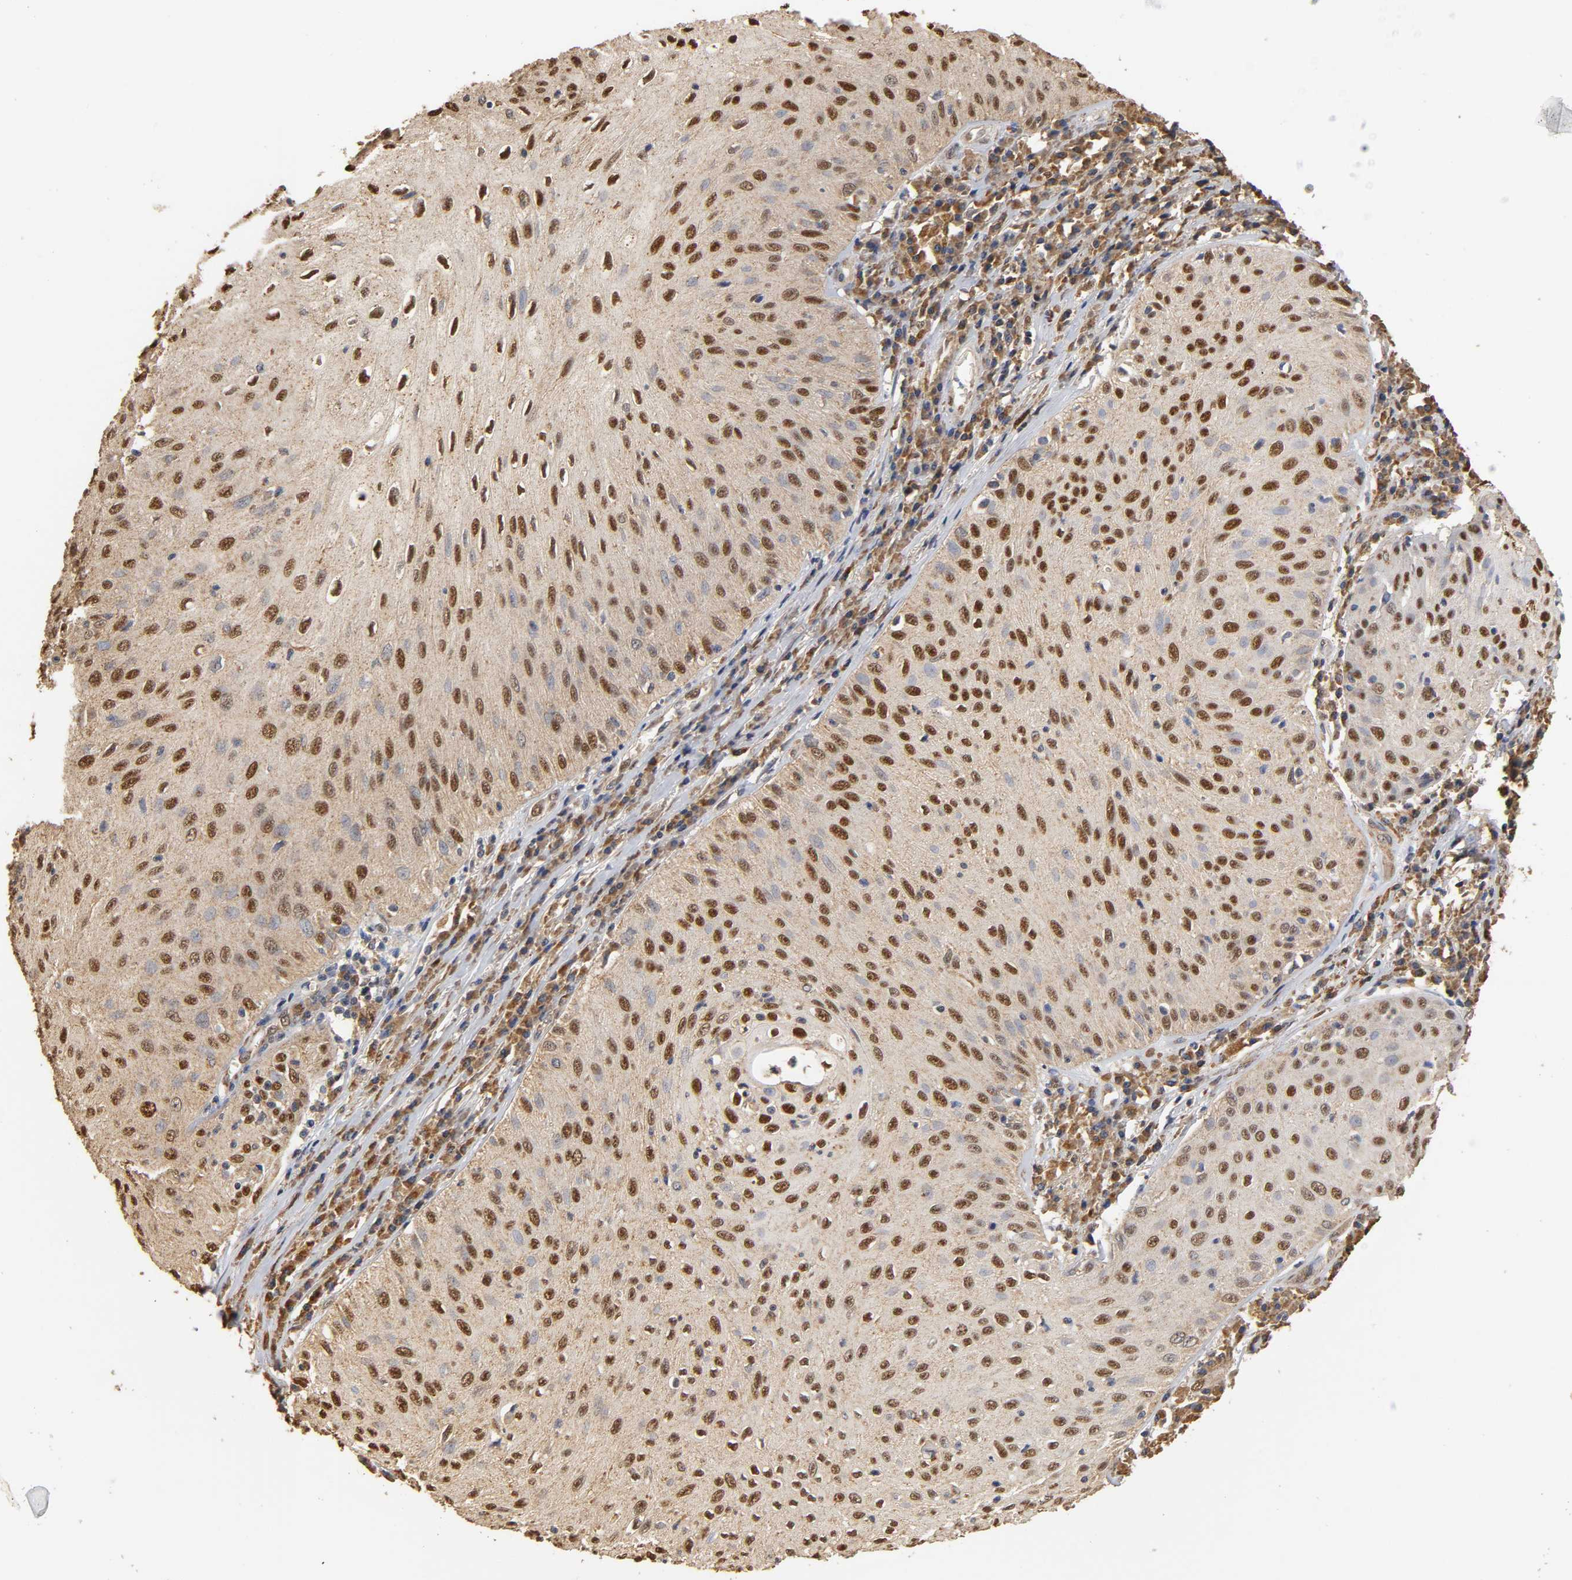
{"staining": {"intensity": "strong", "quantity": "25%-75%", "location": "nuclear"}, "tissue": "skin cancer", "cell_type": "Tumor cells", "image_type": "cancer", "snomed": [{"axis": "morphology", "description": "Squamous cell carcinoma, NOS"}, {"axis": "topography", "description": "Skin"}], "caption": "Immunohistochemical staining of skin squamous cell carcinoma displays high levels of strong nuclear positivity in approximately 25%-75% of tumor cells. (brown staining indicates protein expression, while blue staining denotes nuclei).", "gene": "PKN1", "patient": {"sex": "male", "age": 65}}